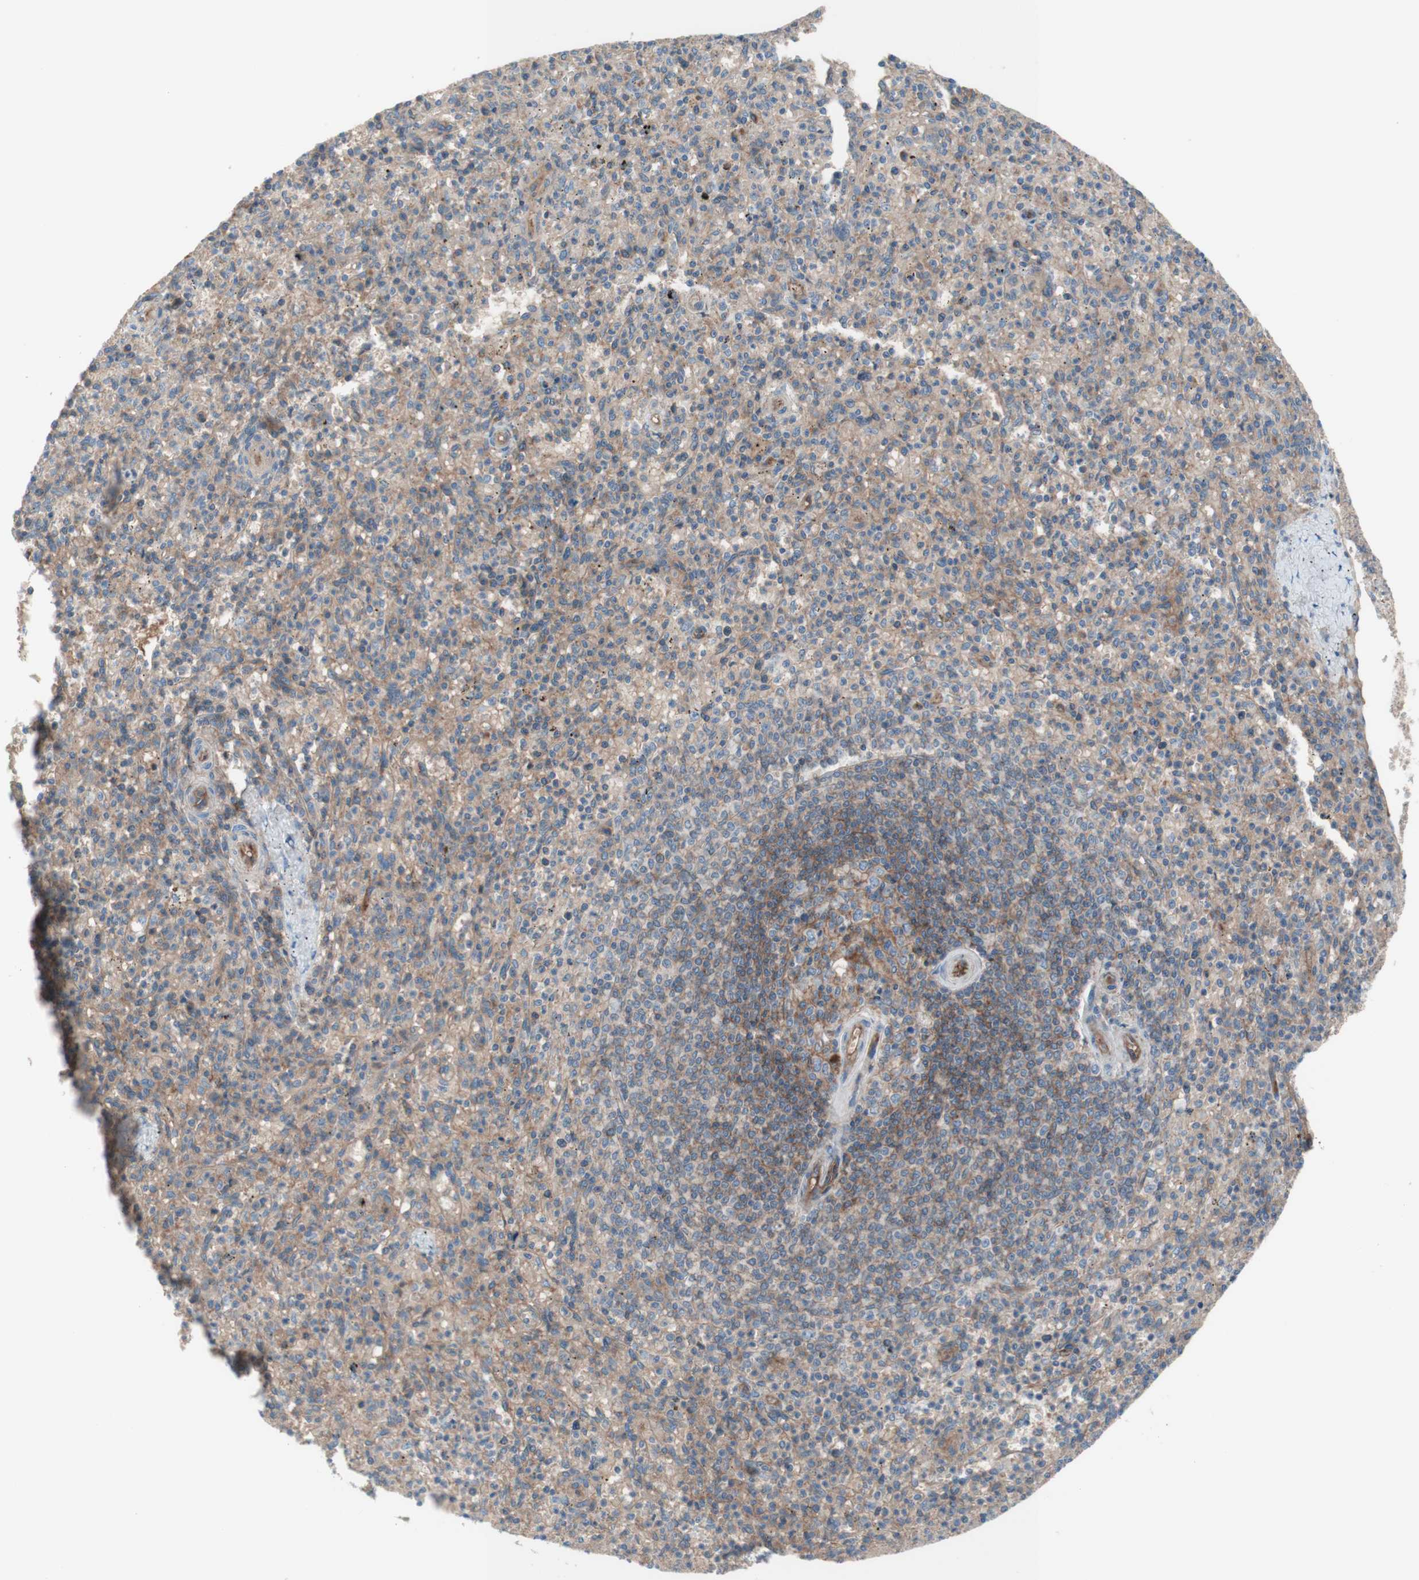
{"staining": {"intensity": "moderate", "quantity": ">75%", "location": "cytoplasmic/membranous"}, "tissue": "spleen", "cell_type": "Cells in red pulp", "image_type": "normal", "snomed": [{"axis": "morphology", "description": "Normal tissue, NOS"}, {"axis": "topography", "description": "Spleen"}], "caption": "Cells in red pulp reveal medium levels of moderate cytoplasmic/membranous expression in approximately >75% of cells in unremarkable spleen. (DAB (3,3'-diaminobenzidine) = brown stain, brightfield microscopy at high magnification).", "gene": "CD46", "patient": {"sex": "male", "age": 72}}